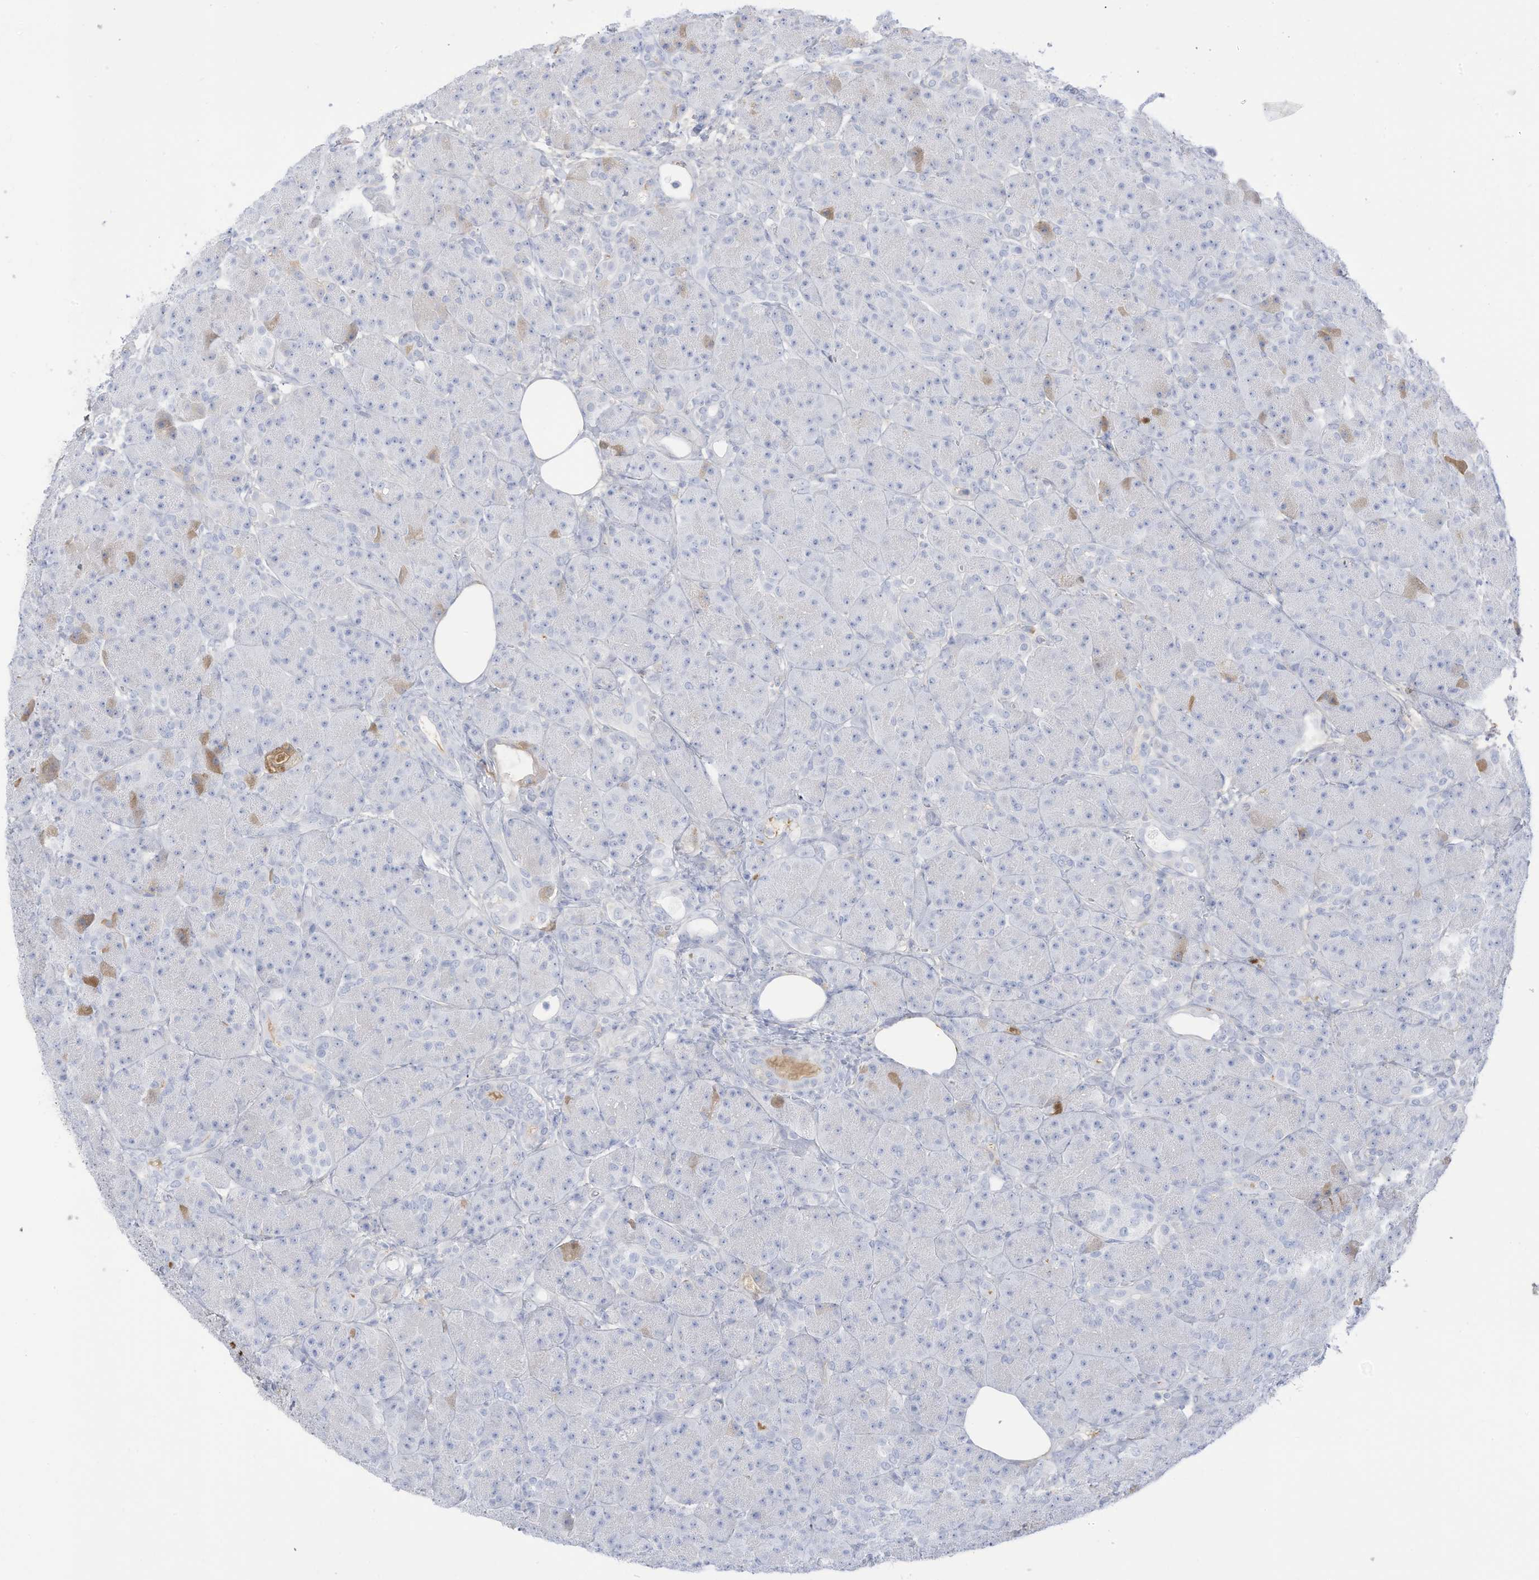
{"staining": {"intensity": "moderate", "quantity": "<25%", "location": "cytoplasmic/membranous"}, "tissue": "pancreas", "cell_type": "Exocrine glandular cells", "image_type": "normal", "snomed": [{"axis": "morphology", "description": "Normal tissue, NOS"}, {"axis": "topography", "description": "Pancreas"}], "caption": "An IHC photomicrograph of normal tissue is shown. Protein staining in brown shows moderate cytoplasmic/membranous positivity in pancreas within exocrine glandular cells.", "gene": "HSD17B13", "patient": {"sex": "male", "age": 63}}